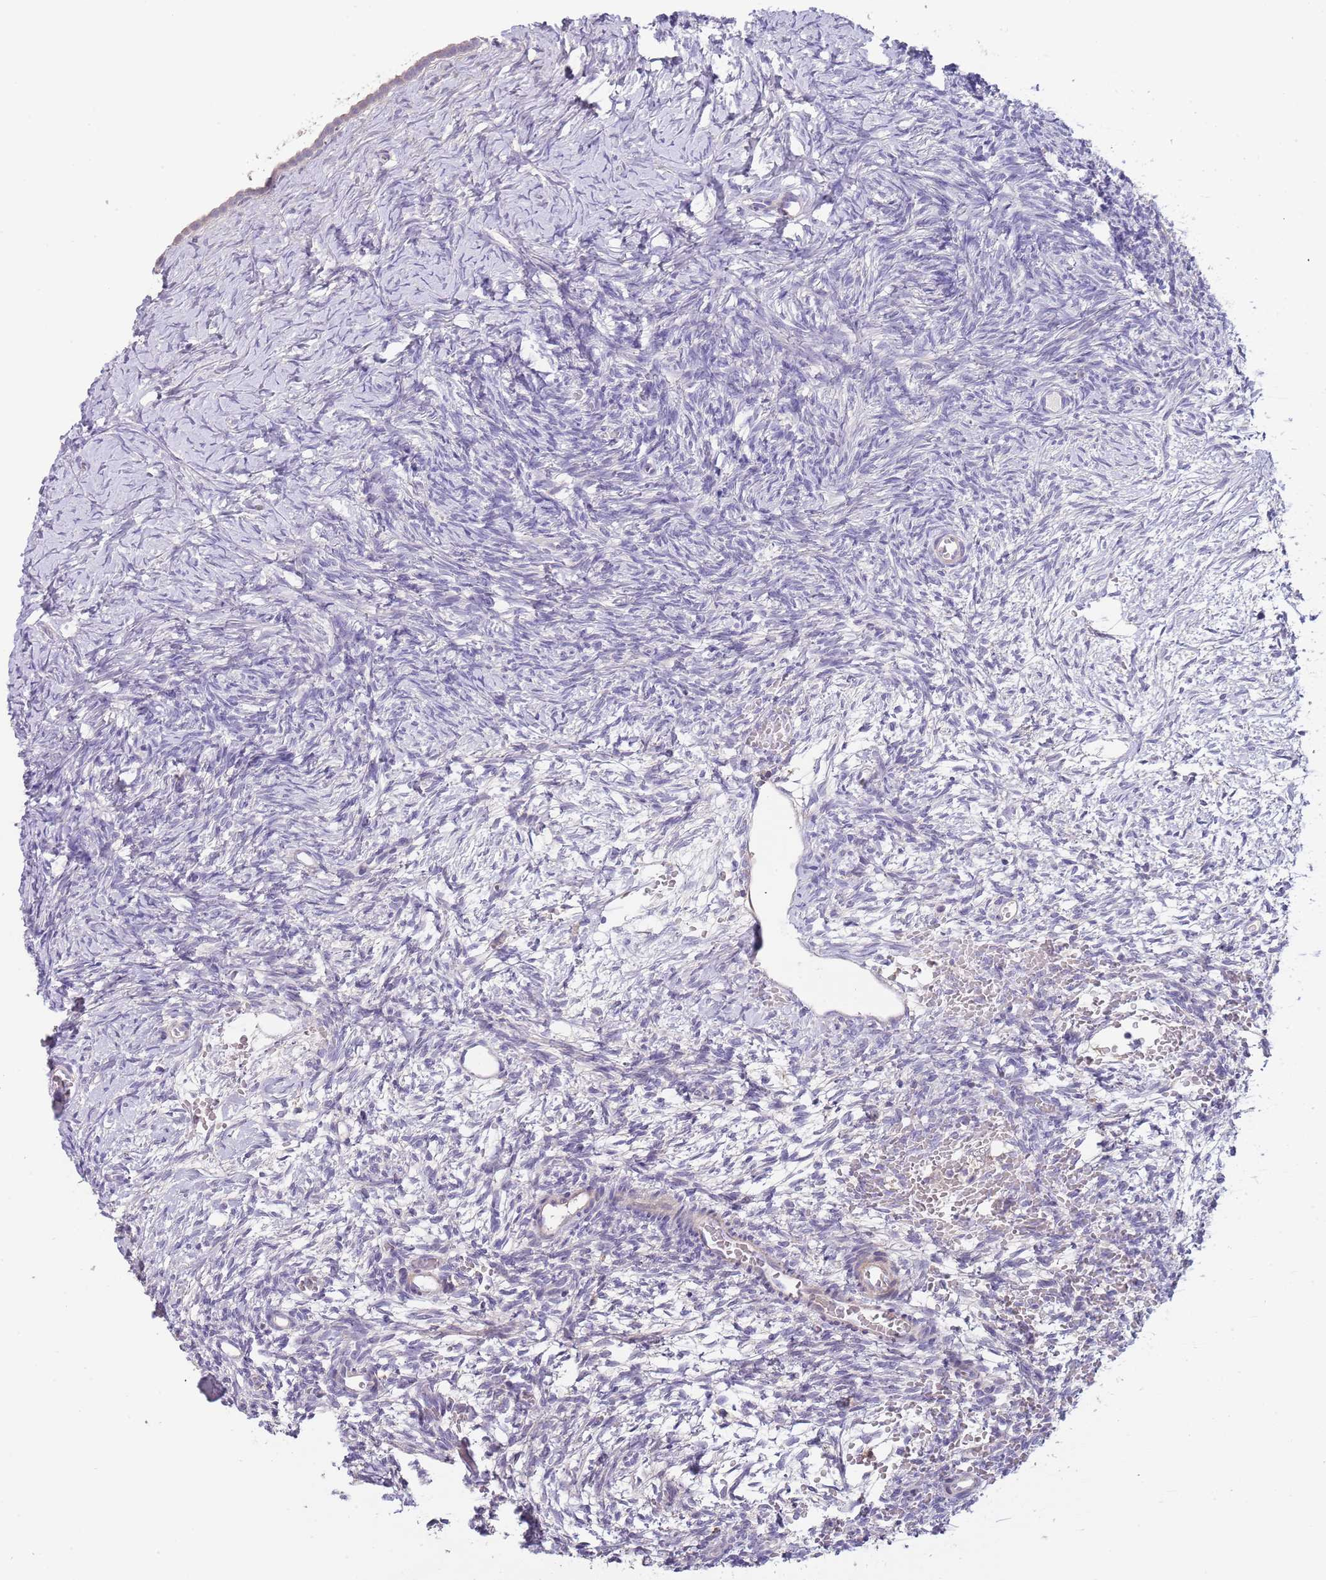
{"staining": {"intensity": "negative", "quantity": "none", "location": "none"}, "tissue": "ovary", "cell_type": "Ovarian stroma cells", "image_type": "normal", "snomed": [{"axis": "morphology", "description": "Normal tissue, NOS"}, {"axis": "topography", "description": "Ovary"}], "caption": "A high-resolution histopathology image shows immunohistochemistry (IHC) staining of unremarkable ovary, which shows no significant expression in ovarian stroma cells.", "gene": "SUSD1", "patient": {"sex": "female", "age": 39}}